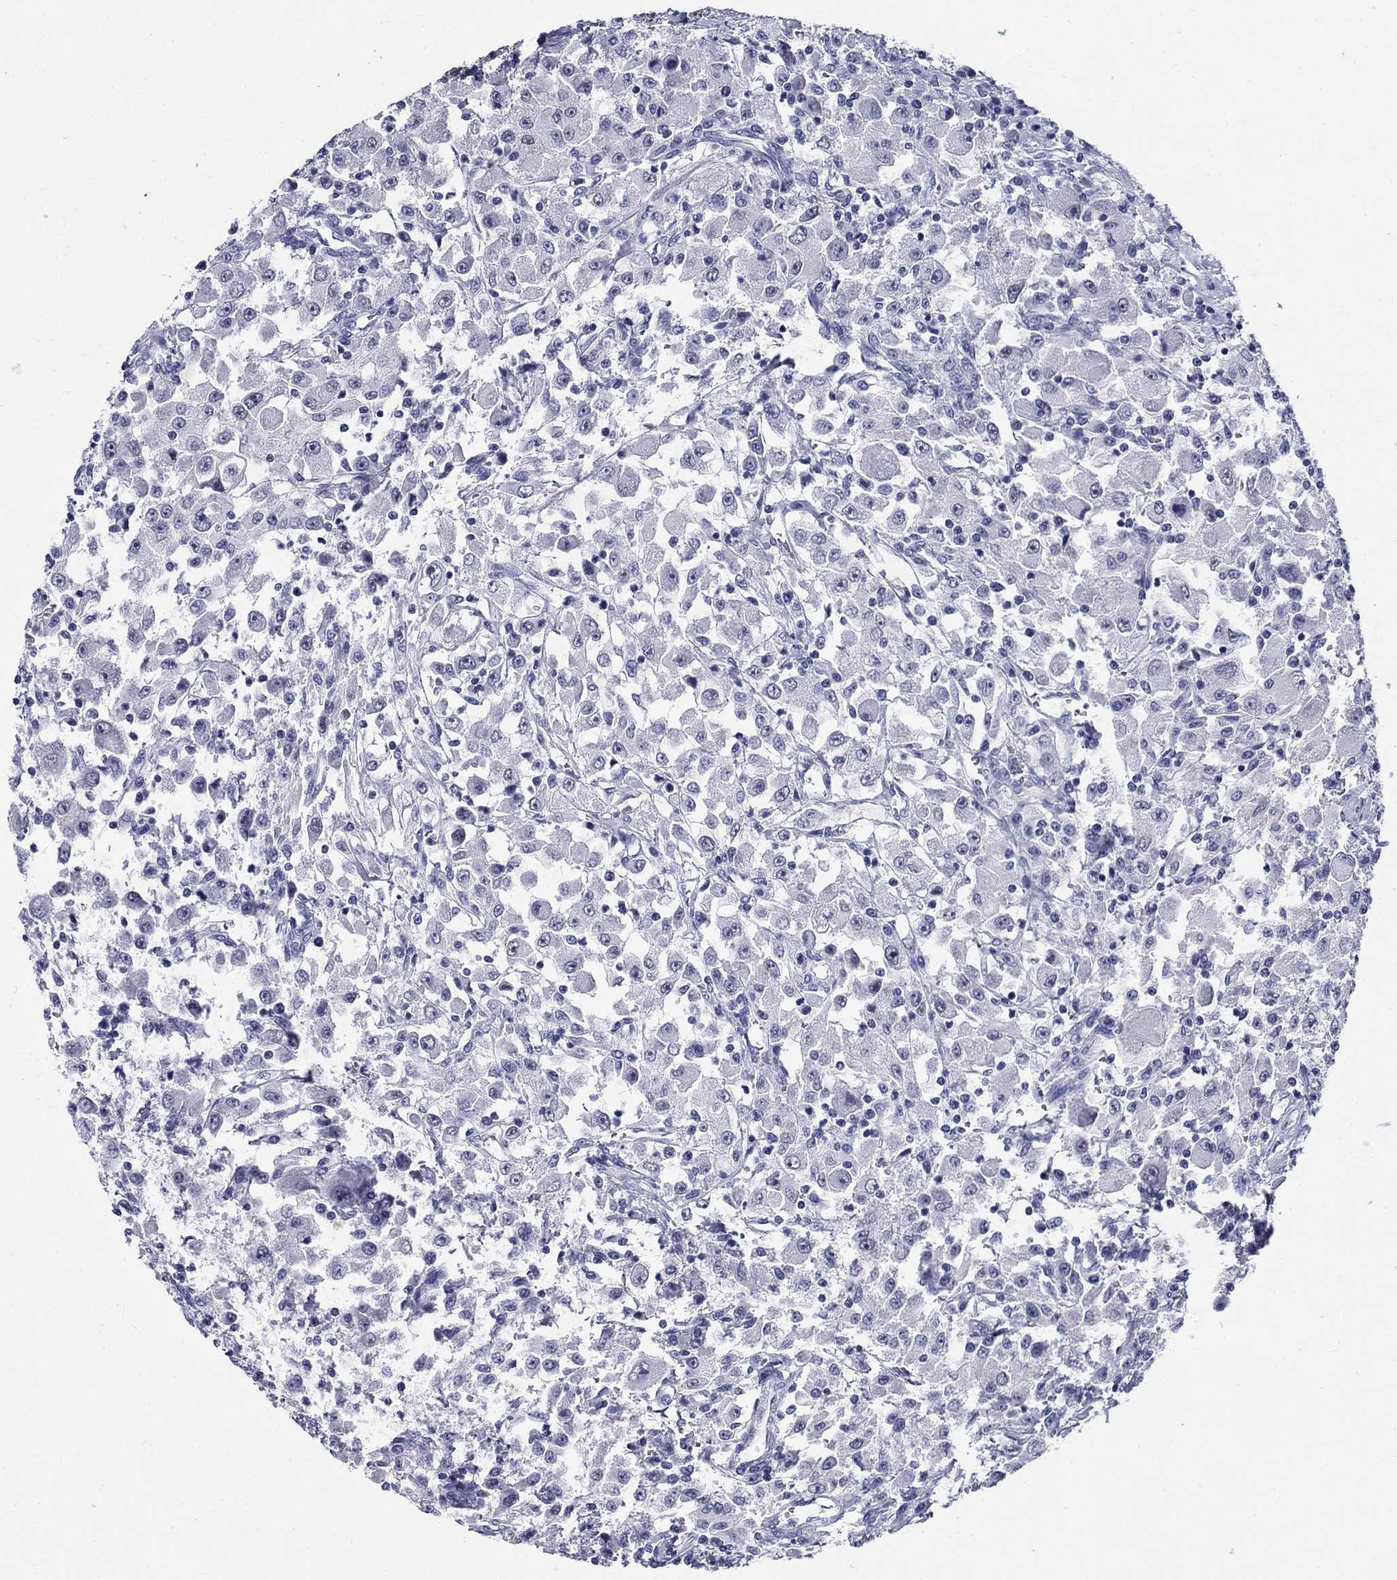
{"staining": {"intensity": "negative", "quantity": "none", "location": "none"}, "tissue": "renal cancer", "cell_type": "Tumor cells", "image_type": "cancer", "snomed": [{"axis": "morphology", "description": "Adenocarcinoma, NOS"}, {"axis": "topography", "description": "Kidney"}], "caption": "IHC of human adenocarcinoma (renal) exhibits no expression in tumor cells.", "gene": "C4orf19", "patient": {"sex": "female", "age": 67}}